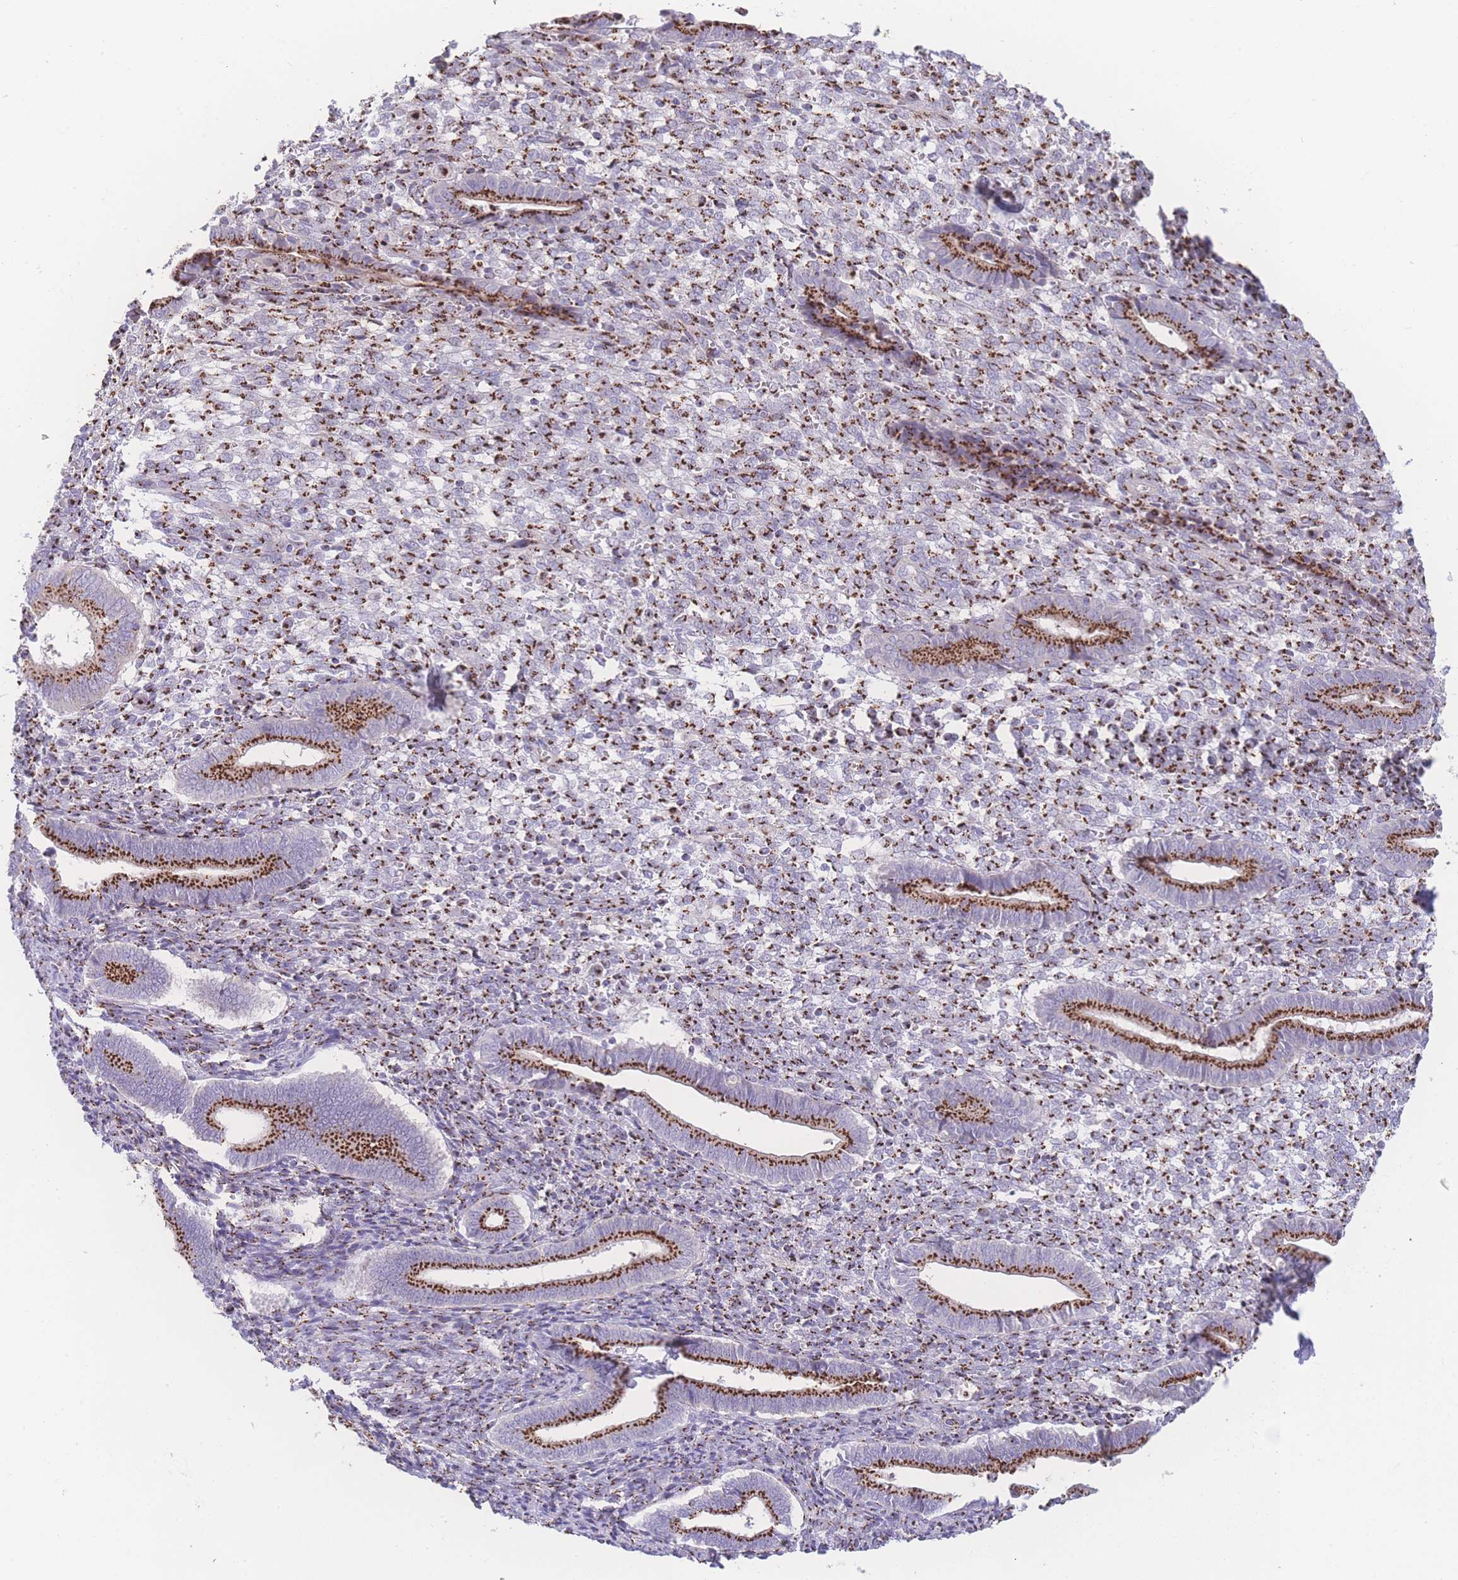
{"staining": {"intensity": "strong", "quantity": ">75%", "location": "cytoplasmic/membranous"}, "tissue": "endometrium", "cell_type": "Cells in endometrial stroma", "image_type": "normal", "snomed": [{"axis": "morphology", "description": "Normal tissue, NOS"}, {"axis": "topography", "description": "Other"}, {"axis": "topography", "description": "Endometrium"}], "caption": "Brown immunohistochemical staining in benign endometrium demonstrates strong cytoplasmic/membranous expression in approximately >75% of cells in endometrial stroma.", "gene": "GOLM2", "patient": {"sex": "female", "age": 44}}